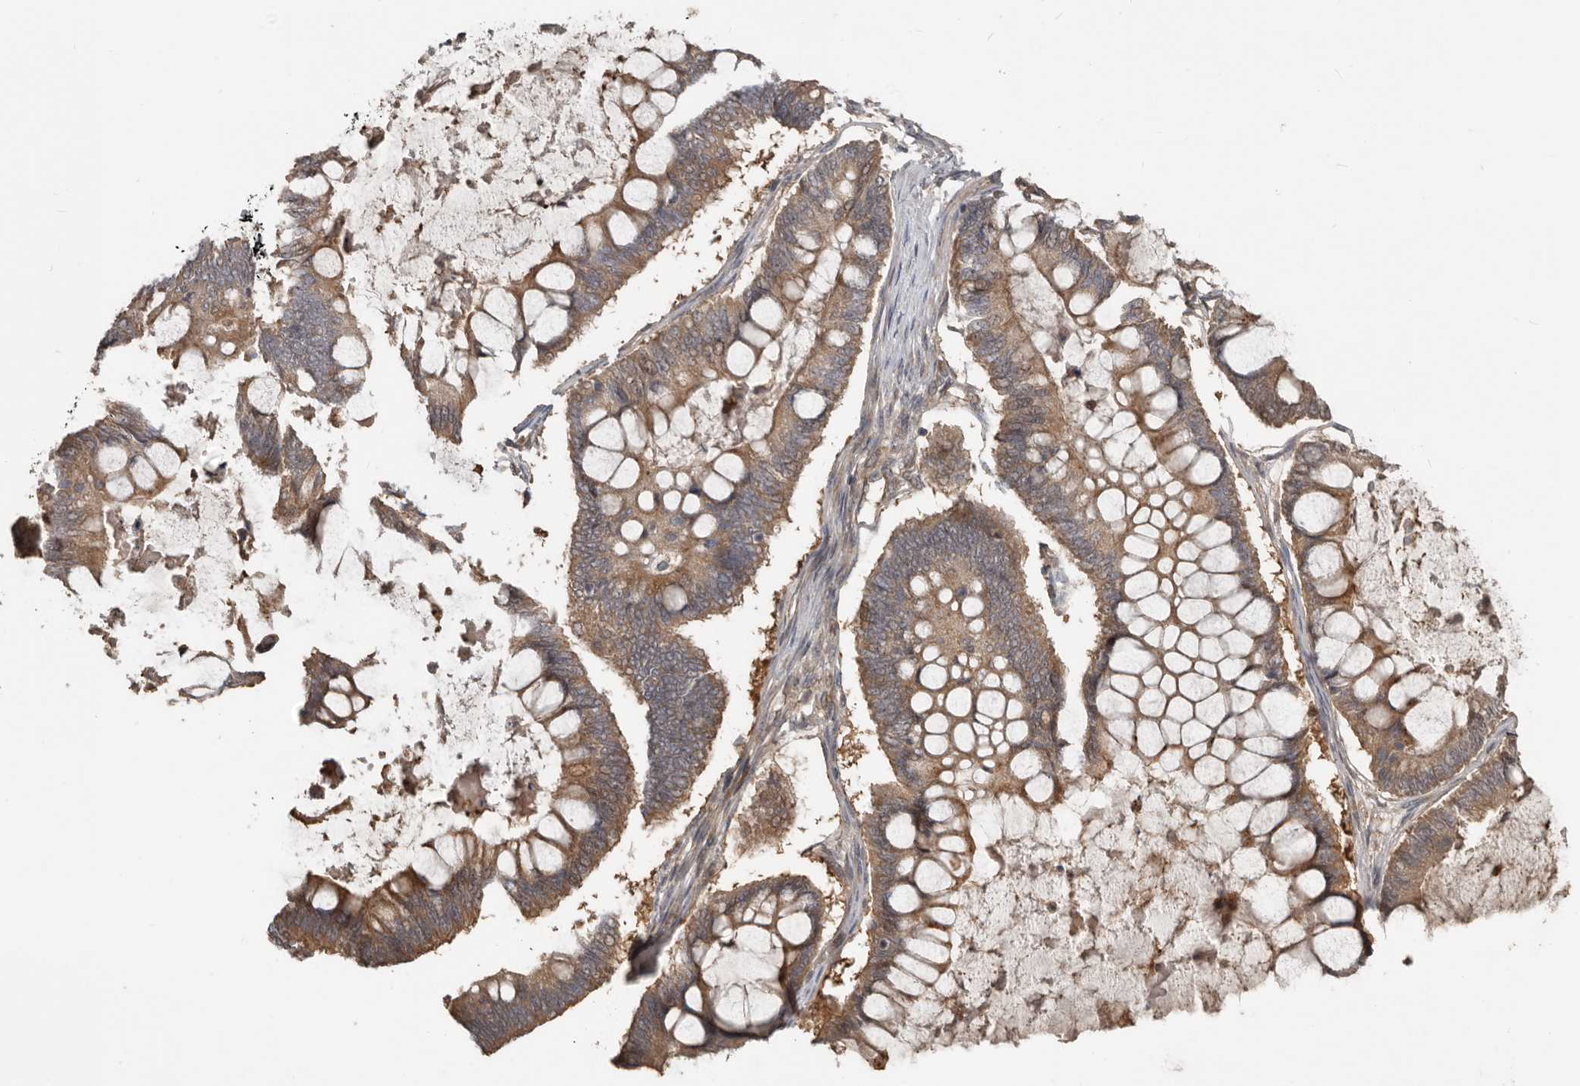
{"staining": {"intensity": "moderate", "quantity": ">75%", "location": "cytoplasmic/membranous"}, "tissue": "ovarian cancer", "cell_type": "Tumor cells", "image_type": "cancer", "snomed": [{"axis": "morphology", "description": "Cystadenocarcinoma, mucinous, NOS"}, {"axis": "topography", "description": "Ovary"}], "caption": "Ovarian cancer stained for a protein exhibits moderate cytoplasmic/membranous positivity in tumor cells.", "gene": "EXOC3L1", "patient": {"sex": "female", "age": 61}}